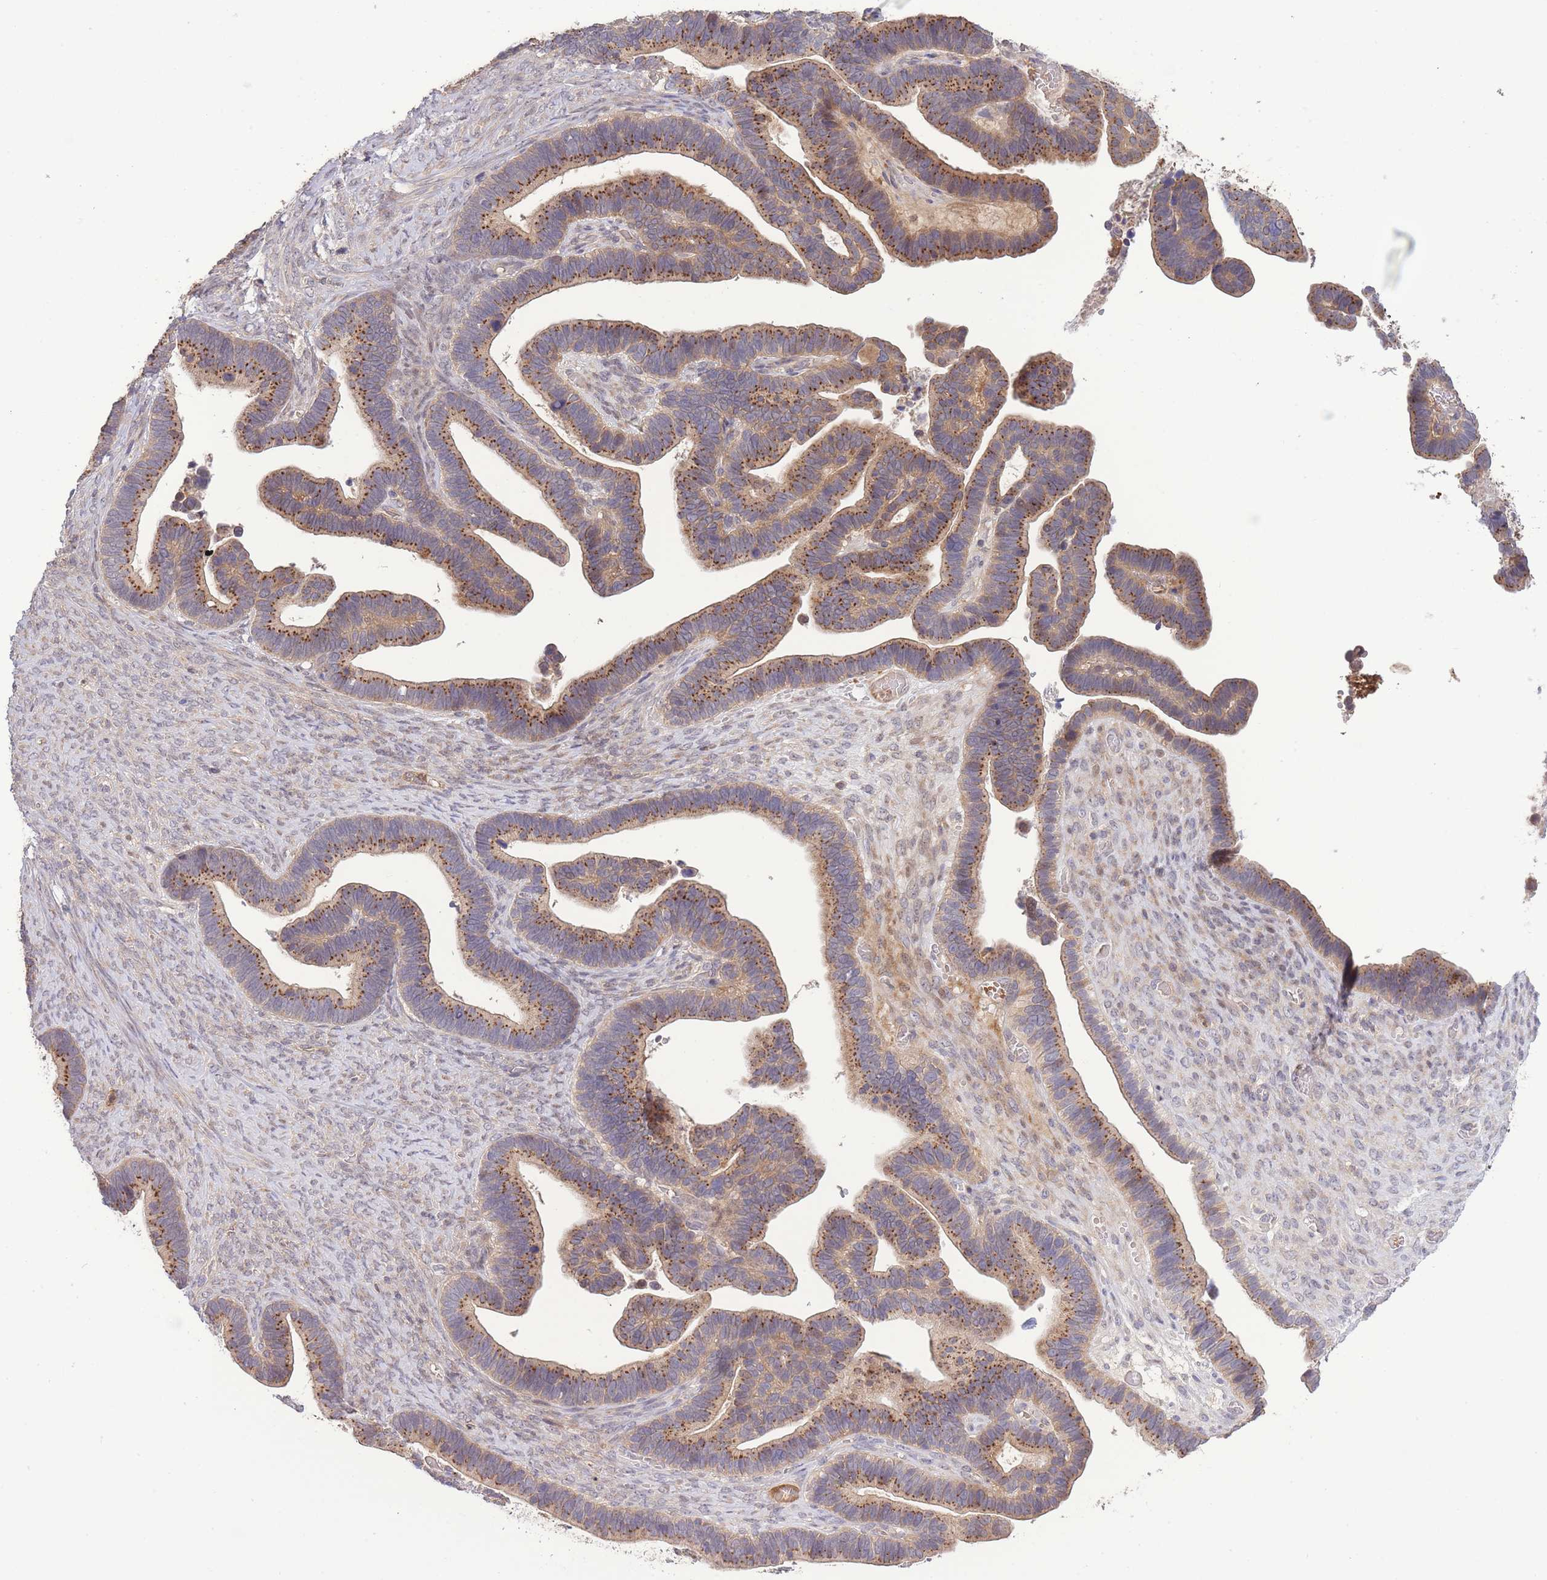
{"staining": {"intensity": "strong", "quantity": "25%-75%", "location": "cytoplasmic/membranous"}, "tissue": "ovarian cancer", "cell_type": "Tumor cells", "image_type": "cancer", "snomed": [{"axis": "morphology", "description": "Cystadenocarcinoma, serous, NOS"}, {"axis": "topography", "description": "Ovary"}], "caption": "Brown immunohistochemical staining in human ovarian cancer exhibits strong cytoplasmic/membranous positivity in approximately 25%-75% of tumor cells. (DAB (3,3'-diaminobenzidine) = brown stain, brightfield microscopy at high magnification).", "gene": "ZNF304", "patient": {"sex": "female", "age": 56}}